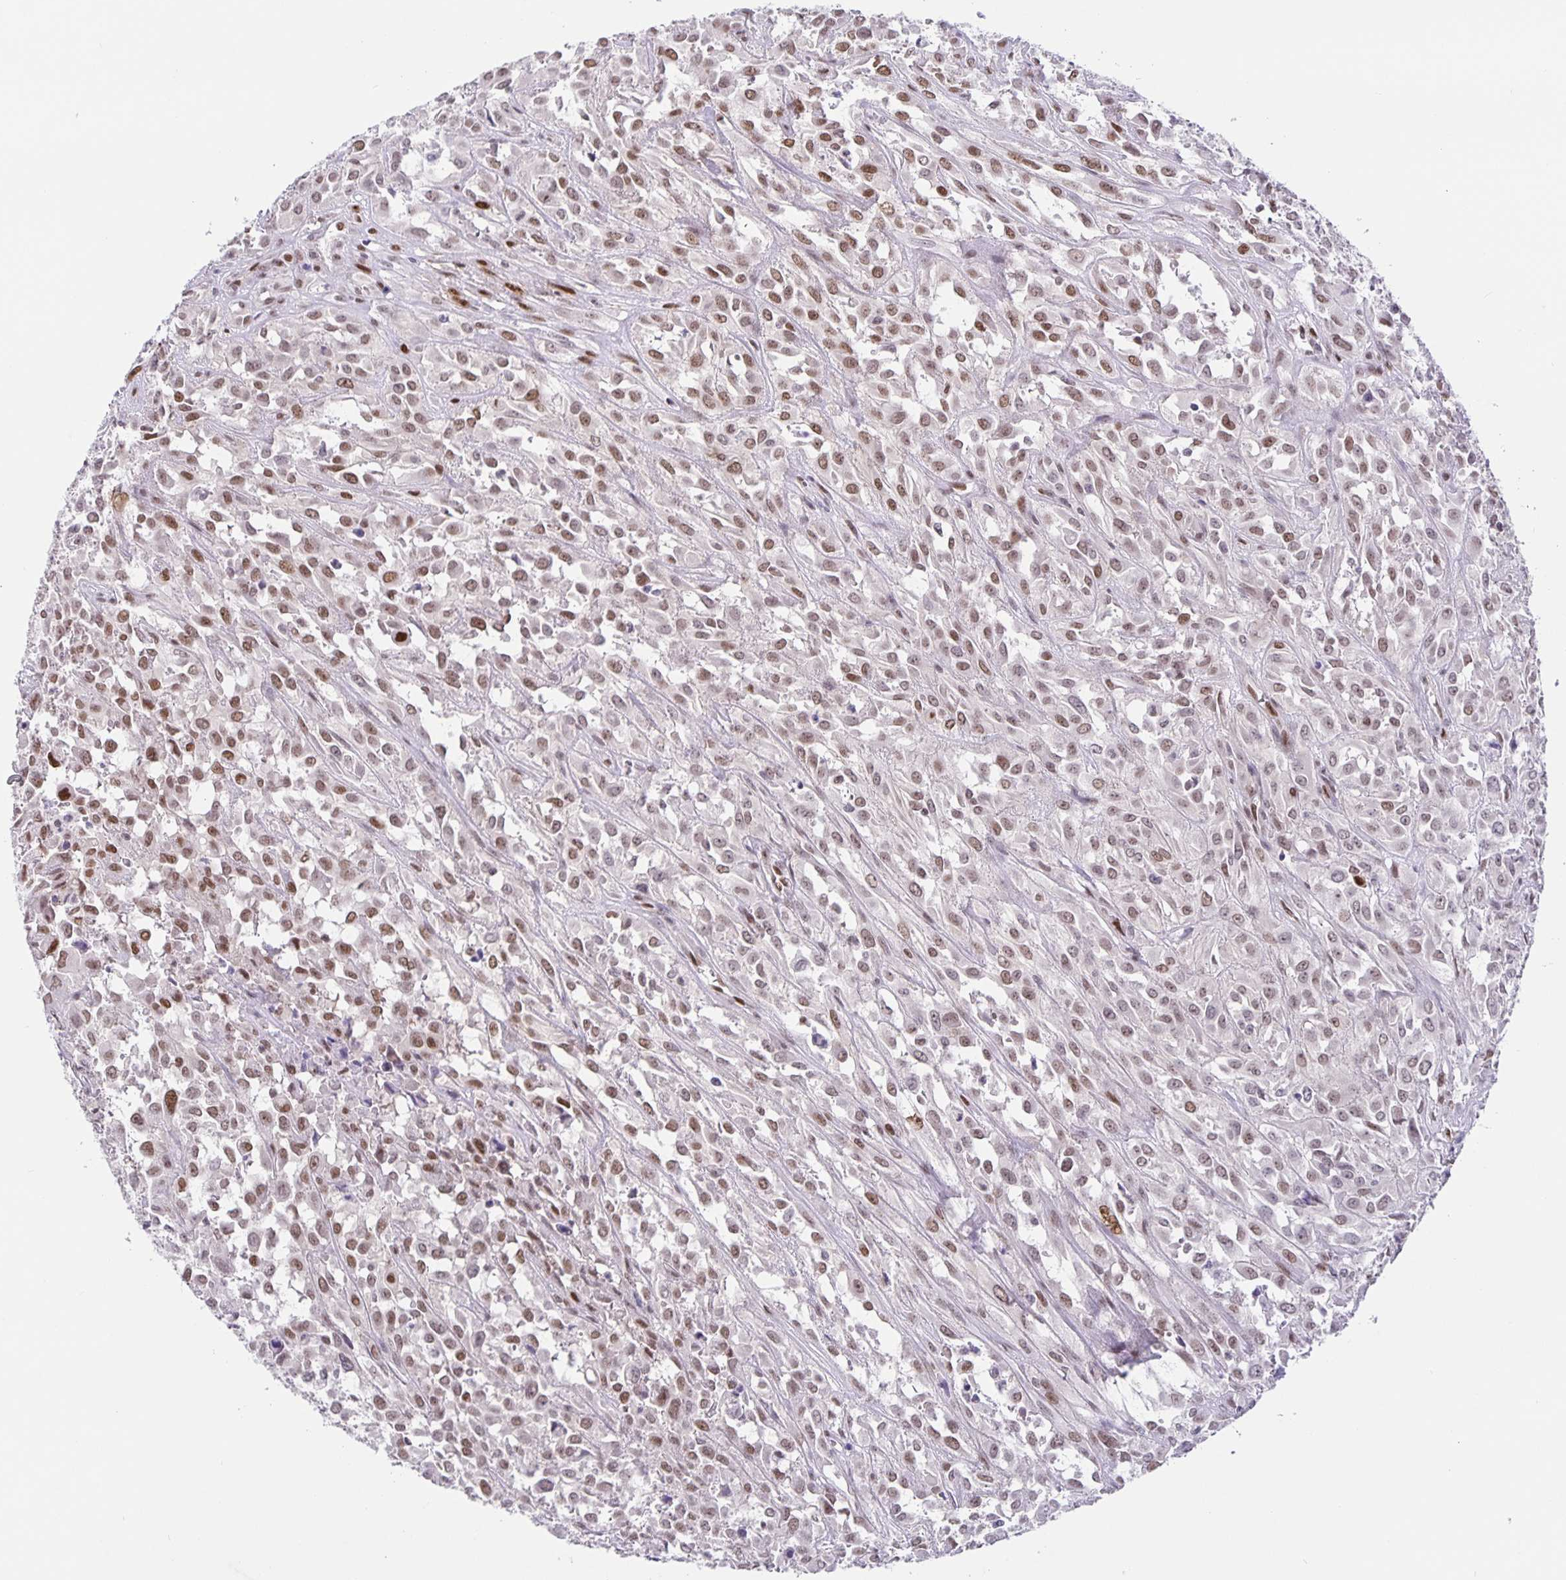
{"staining": {"intensity": "moderate", "quantity": "25%-75%", "location": "nuclear"}, "tissue": "urothelial cancer", "cell_type": "Tumor cells", "image_type": "cancer", "snomed": [{"axis": "morphology", "description": "Urothelial carcinoma, High grade"}, {"axis": "topography", "description": "Urinary bladder"}], "caption": "Urothelial cancer stained with a brown dye reveals moderate nuclear positive staining in about 25%-75% of tumor cells.", "gene": "FOSL2", "patient": {"sex": "male", "age": 67}}